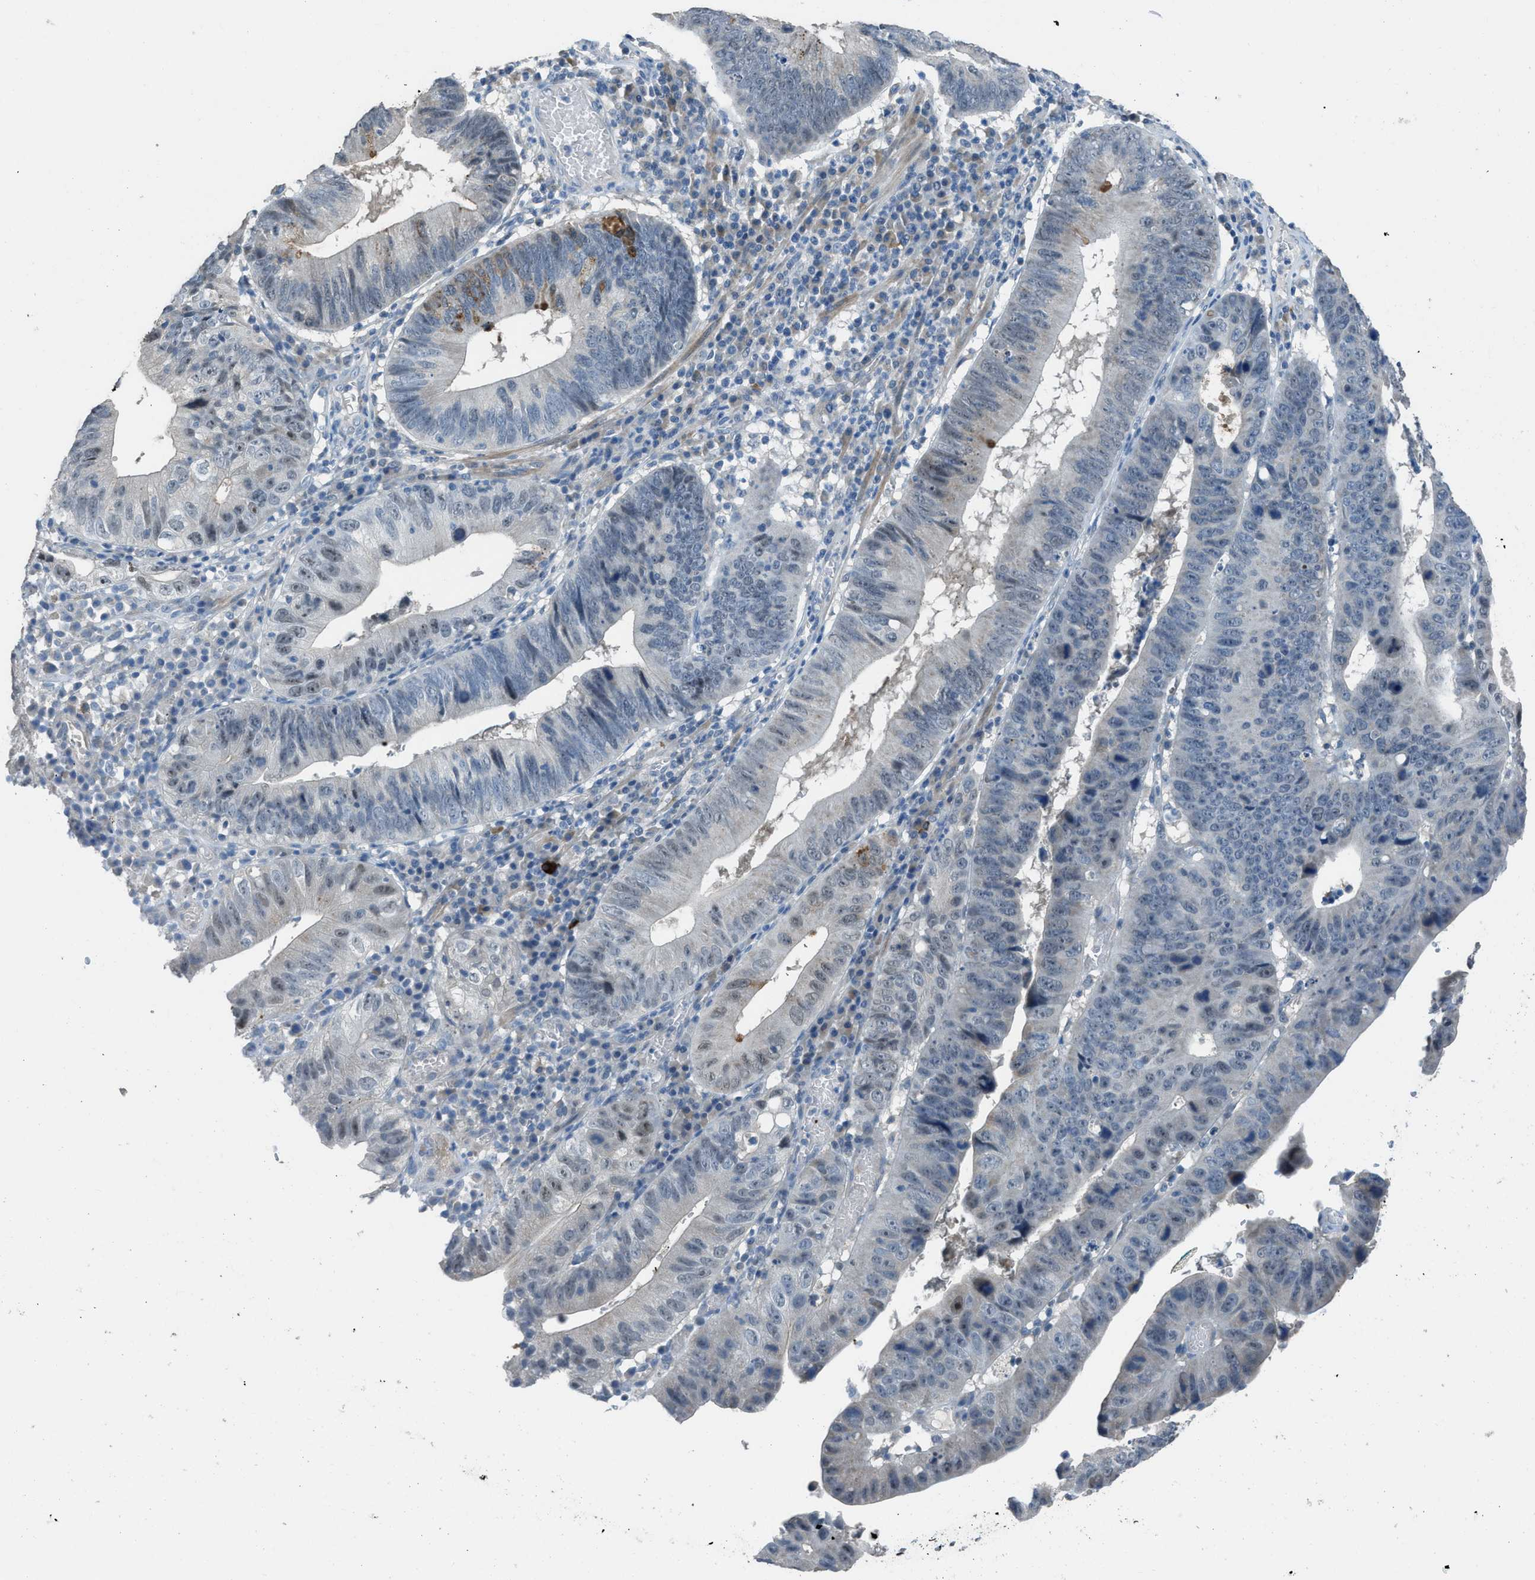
{"staining": {"intensity": "negative", "quantity": "none", "location": "none"}, "tissue": "stomach cancer", "cell_type": "Tumor cells", "image_type": "cancer", "snomed": [{"axis": "morphology", "description": "Adenocarcinoma, NOS"}, {"axis": "topography", "description": "Stomach"}], "caption": "High magnification brightfield microscopy of adenocarcinoma (stomach) stained with DAB (brown) and counterstained with hematoxylin (blue): tumor cells show no significant positivity.", "gene": "TIMD4", "patient": {"sex": "male", "age": 59}}